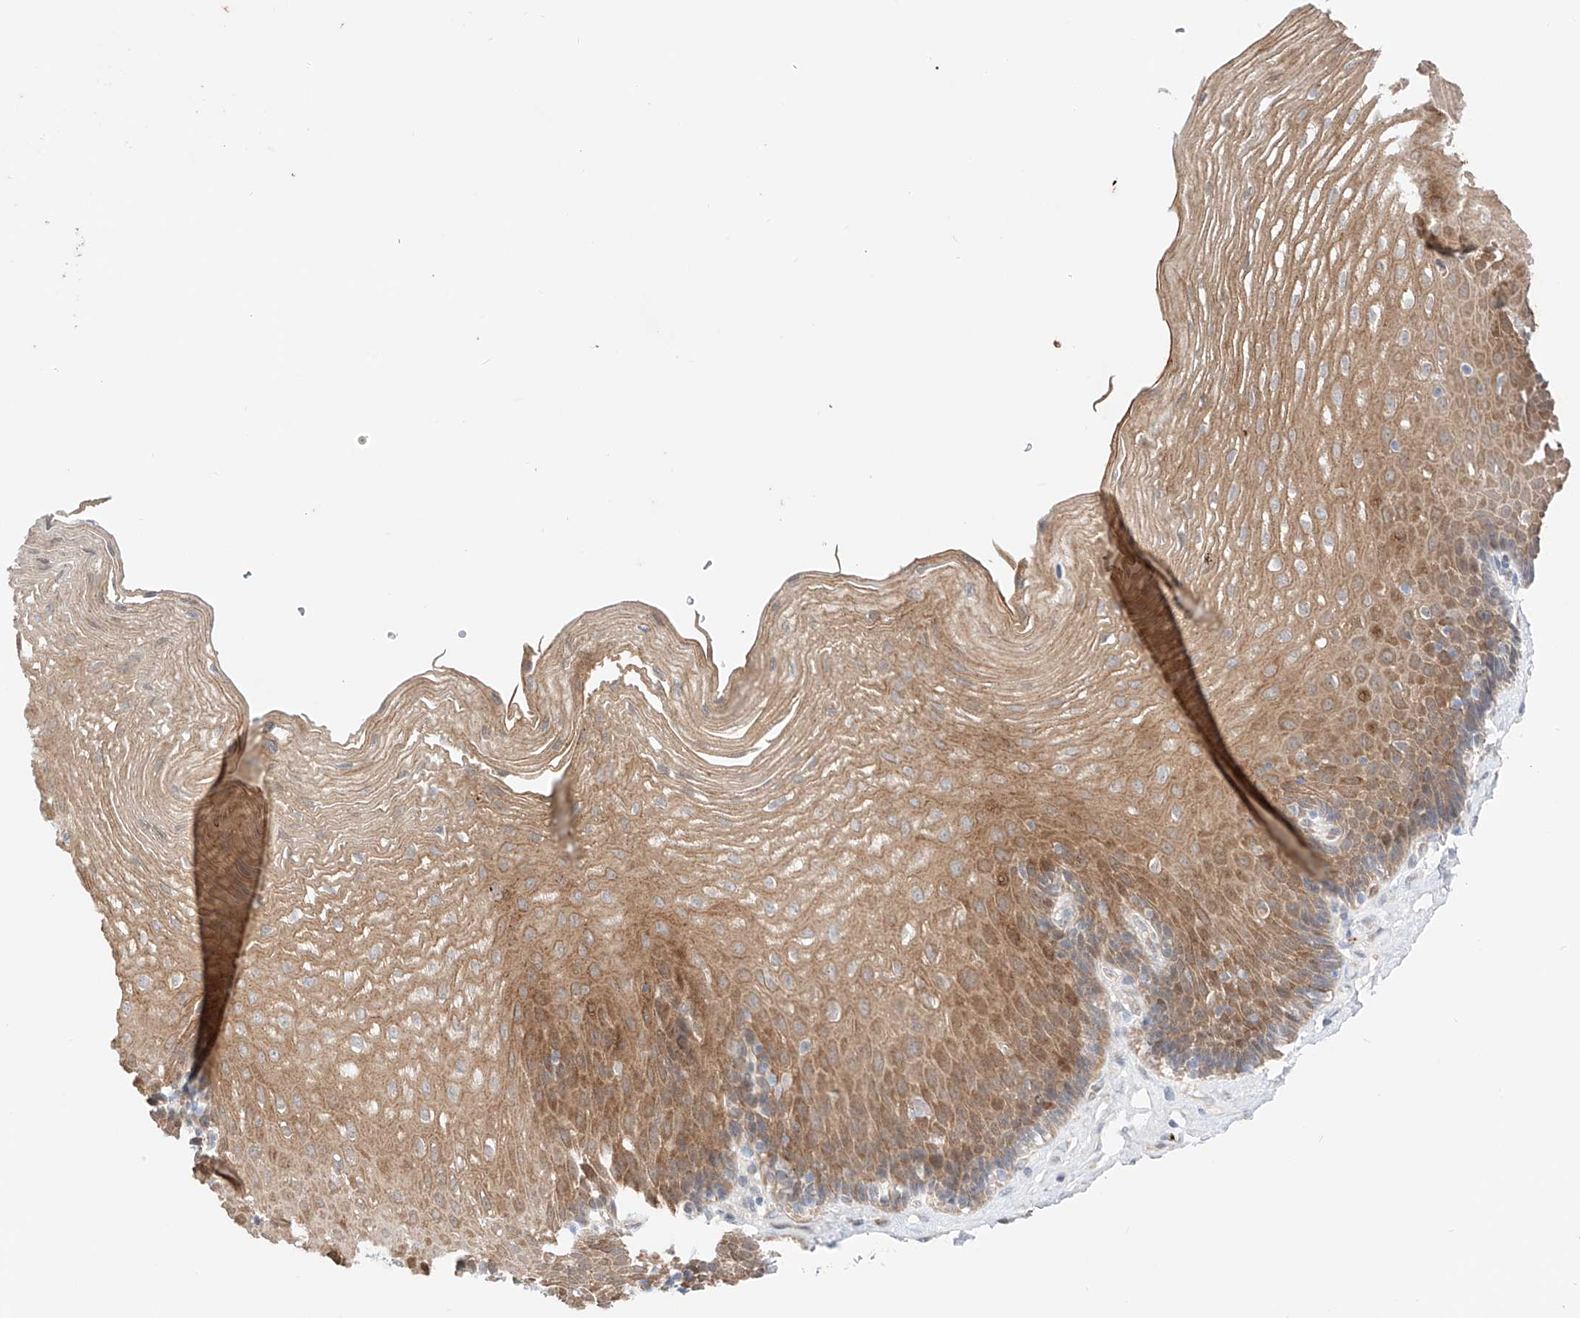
{"staining": {"intensity": "moderate", "quantity": ">75%", "location": "cytoplasmic/membranous,nuclear"}, "tissue": "esophagus", "cell_type": "Squamous epithelial cells", "image_type": "normal", "snomed": [{"axis": "morphology", "description": "Normal tissue, NOS"}, {"axis": "topography", "description": "Esophagus"}], "caption": "Human esophagus stained for a protein (brown) exhibits moderate cytoplasmic/membranous,nuclear positive positivity in approximately >75% of squamous epithelial cells.", "gene": "GCNT1", "patient": {"sex": "female", "age": 66}}